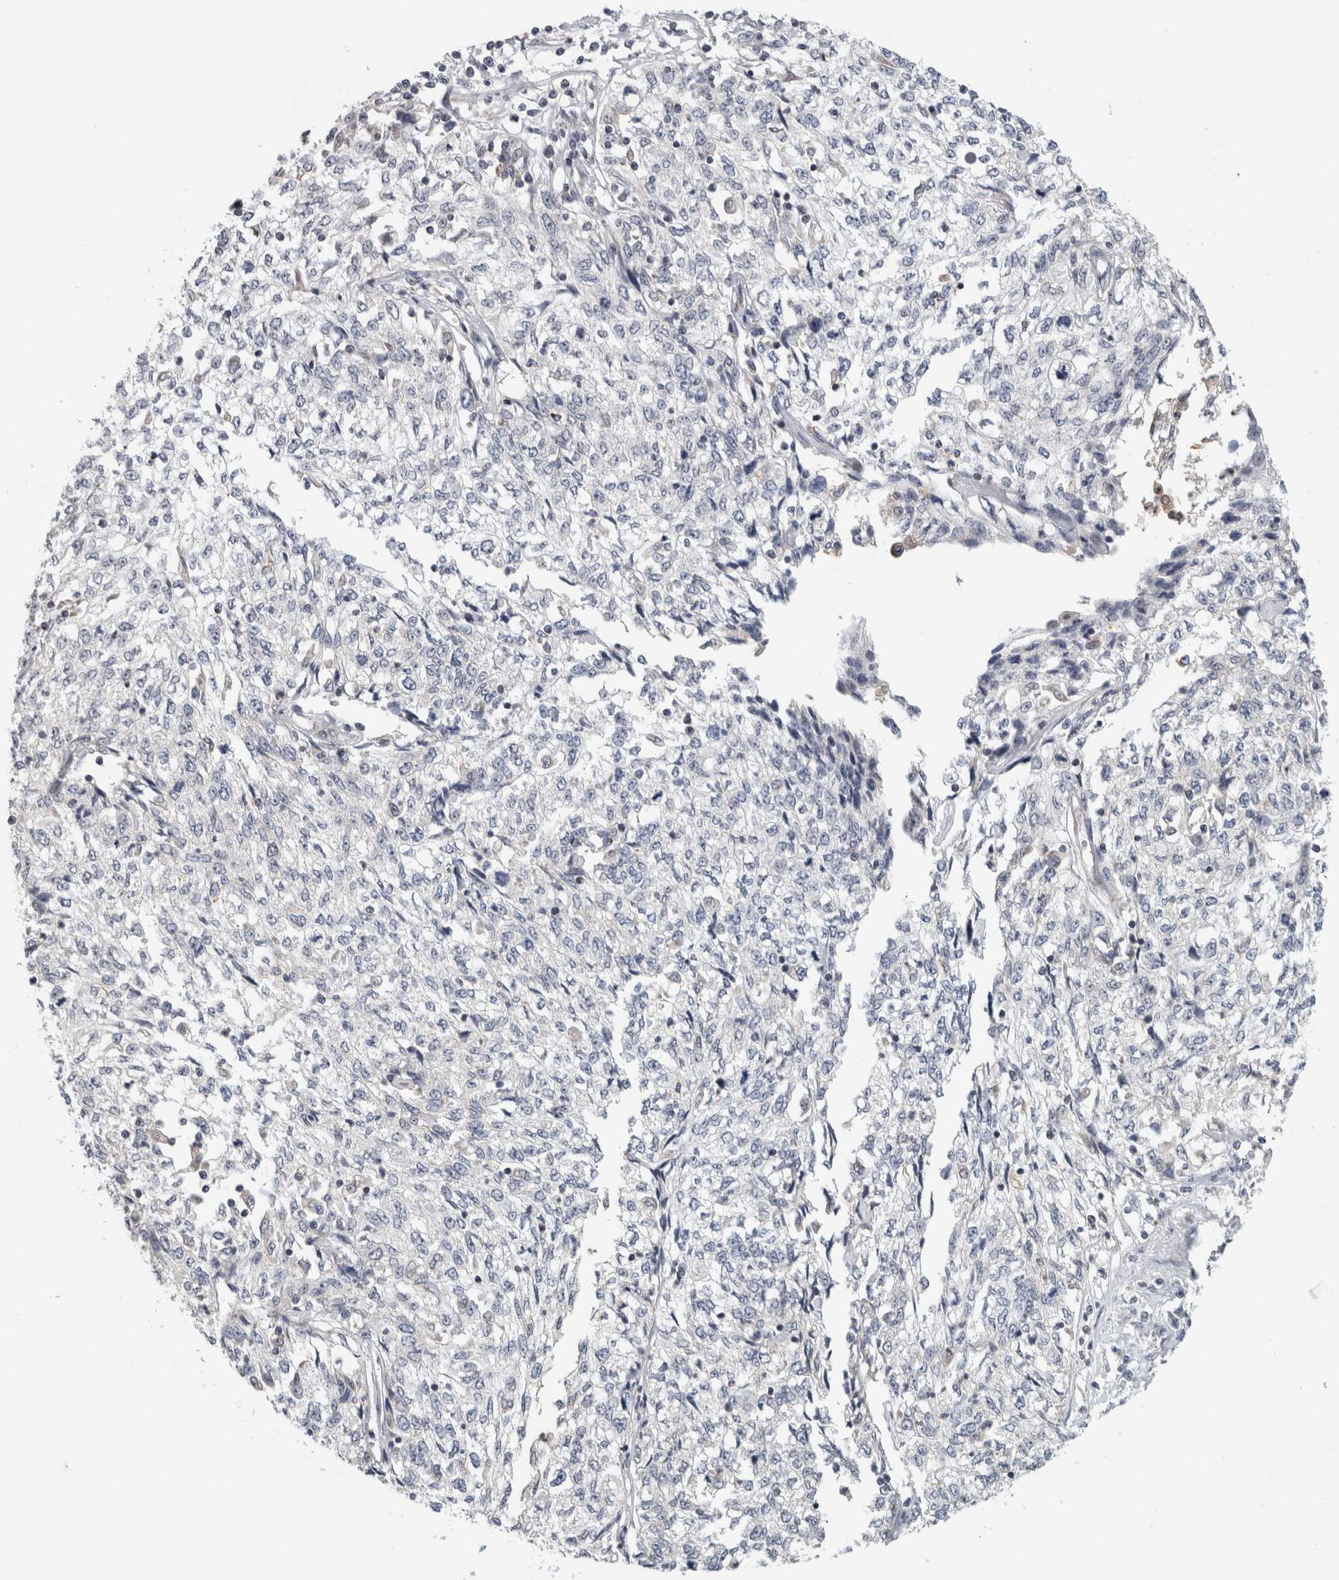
{"staining": {"intensity": "negative", "quantity": "none", "location": "none"}, "tissue": "cervical cancer", "cell_type": "Tumor cells", "image_type": "cancer", "snomed": [{"axis": "morphology", "description": "Squamous cell carcinoma, NOS"}, {"axis": "topography", "description": "Cervix"}], "caption": "Immunohistochemical staining of cervical cancer (squamous cell carcinoma) displays no significant positivity in tumor cells.", "gene": "RAB18", "patient": {"sex": "female", "age": 57}}